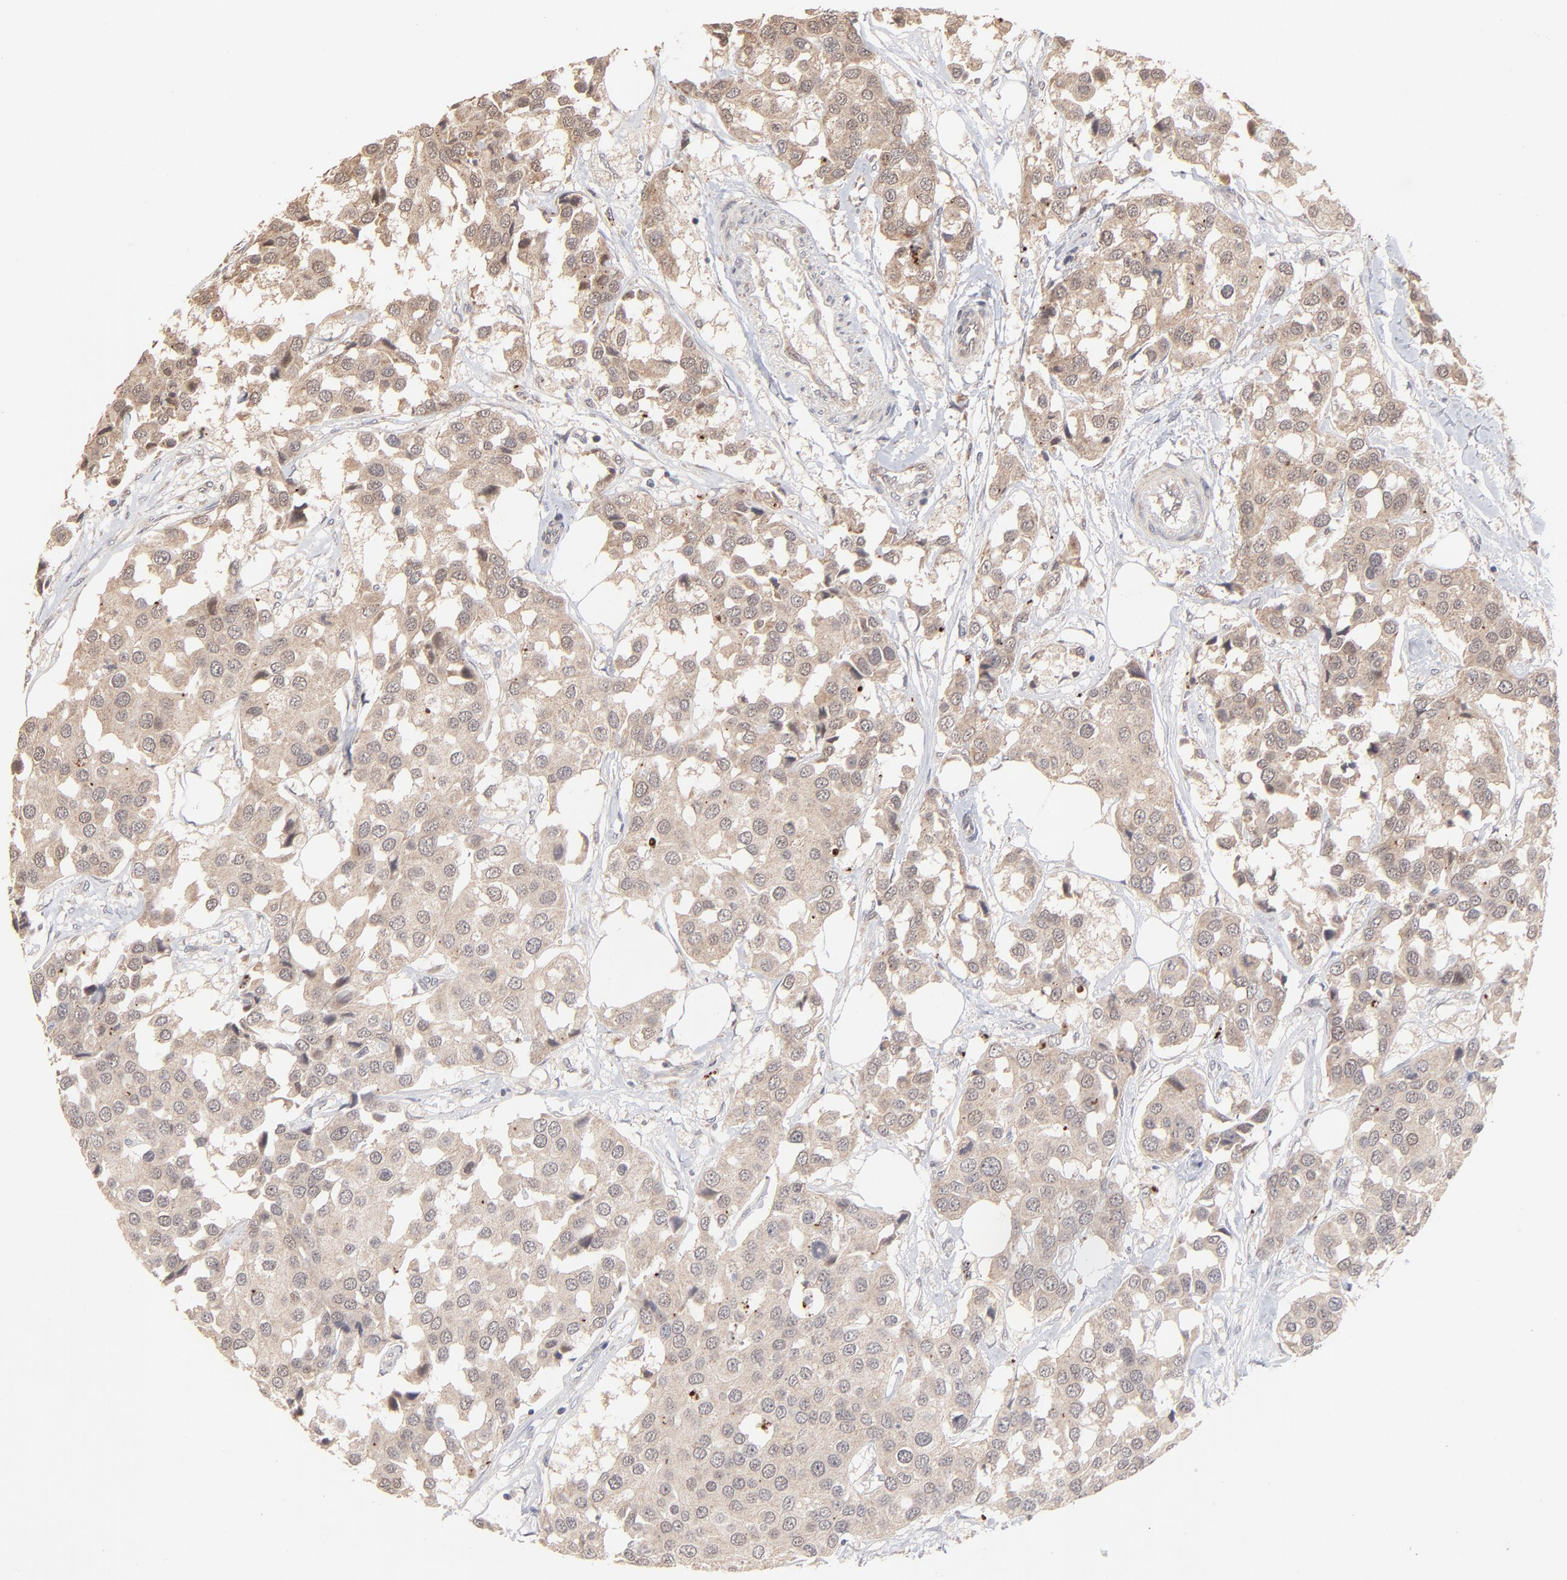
{"staining": {"intensity": "weak", "quantity": ">75%", "location": "cytoplasmic/membranous"}, "tissue": "breast cancer", "cell_type": "Tumor cells", "image_type": "cancer", "snomed": [{"axis": "morphology", "description": "Duct carcinoma"}, {"axis": "topography", "description": "Breast"}], "caption": "Brown immunohistochemical staining in human breast cancer reveals weak cytoplasmic/membranous expression in about >75% of tumor cells. (IHC, brightfield microscopy, high magnification).", "gene": "MSL2", "patient": {"sex": "female", "age": 80}}